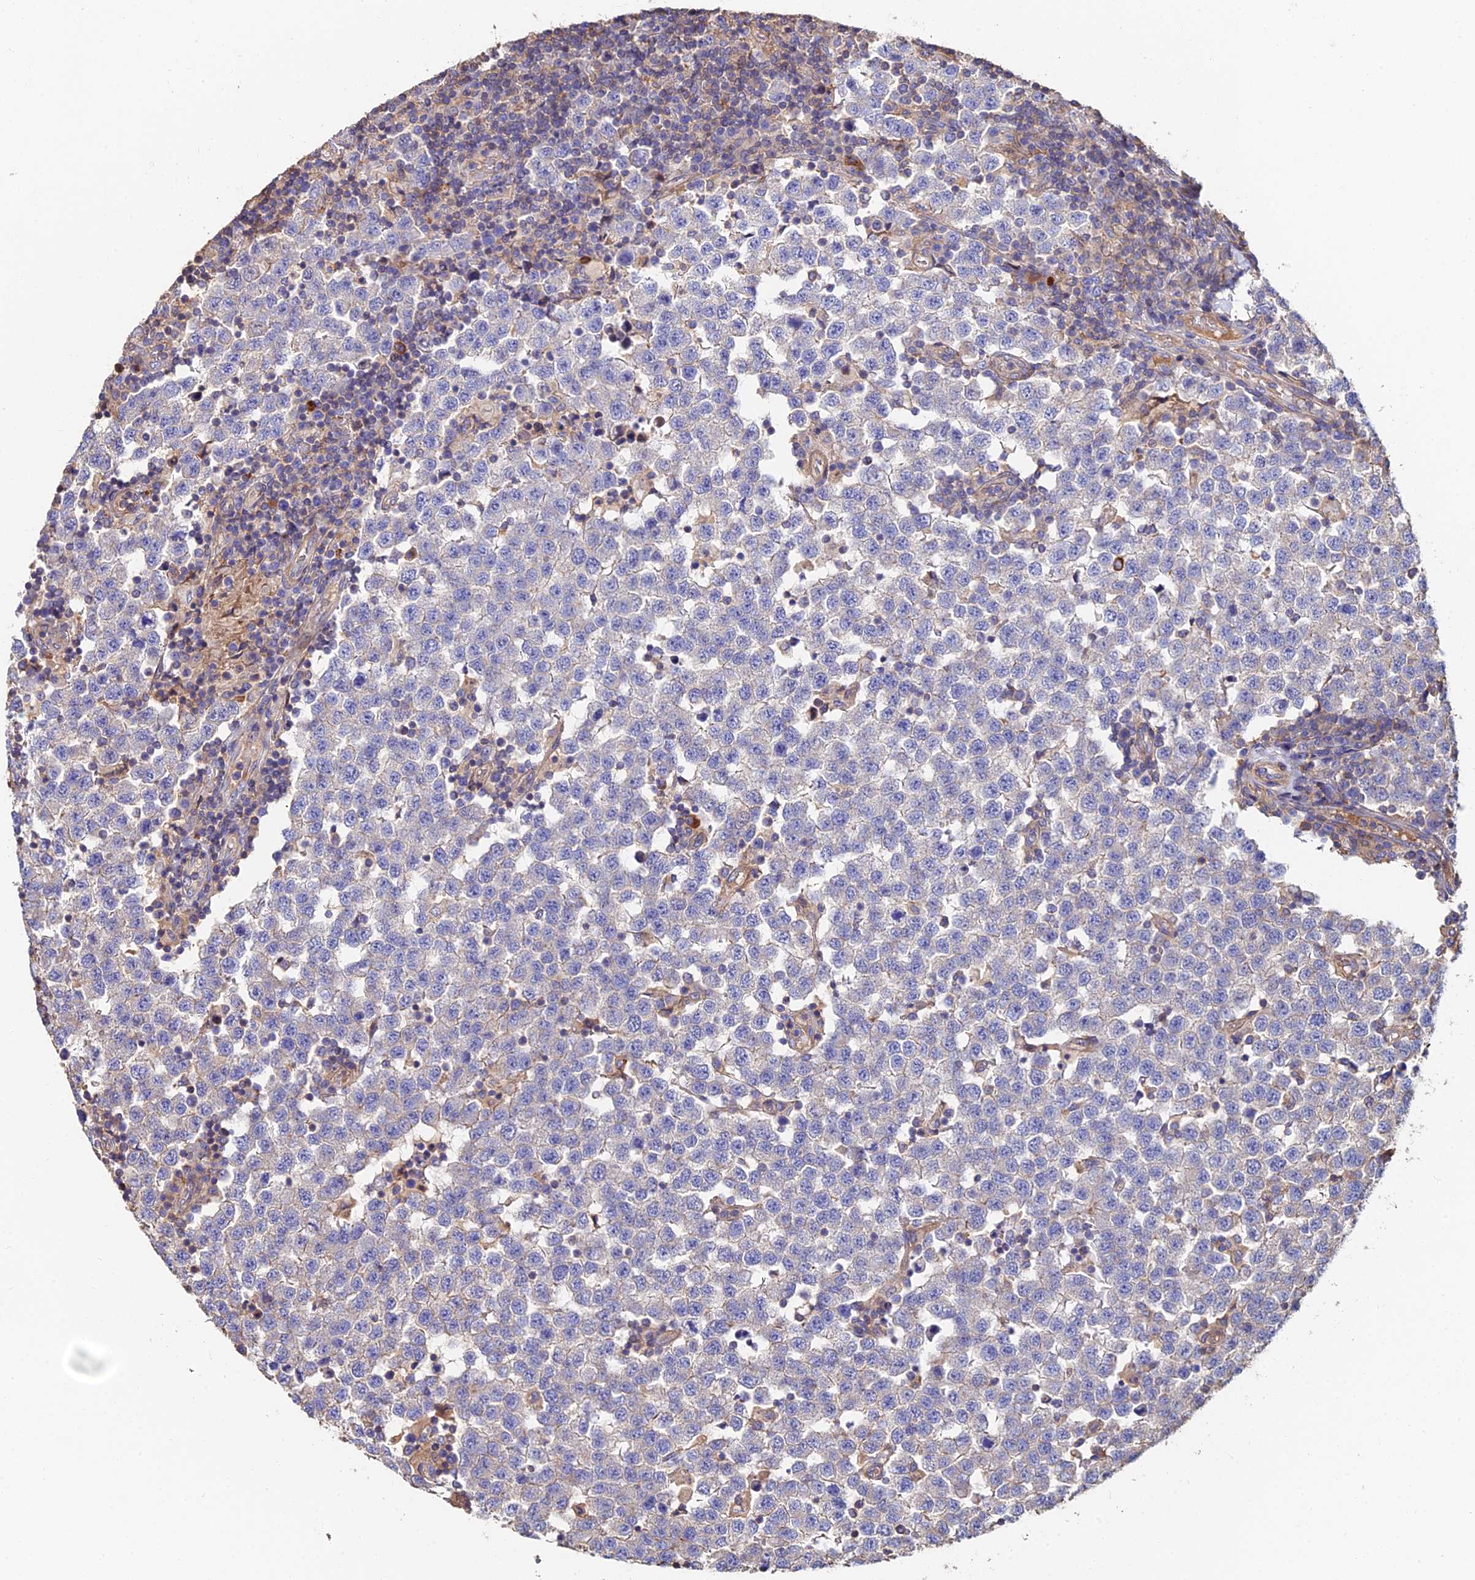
{"staining": {"intensity": "negative", "quantity": "none", "location": "none"}, "tissue": "testis cancer", "cell_type": "Tumor cells", "image_type": "cancer", "snomed": [{"axis": "morphology", "description": "Seminoma, NOS"}, {"axis": "topography", "description": "Testis"}], "caption": "Testis cancer (seminoma) was stained to show a protein in brown. There is no significant staining in tumor cells.", "gene": "EXT1", "patient": {"sex": "male", "age": 34}}